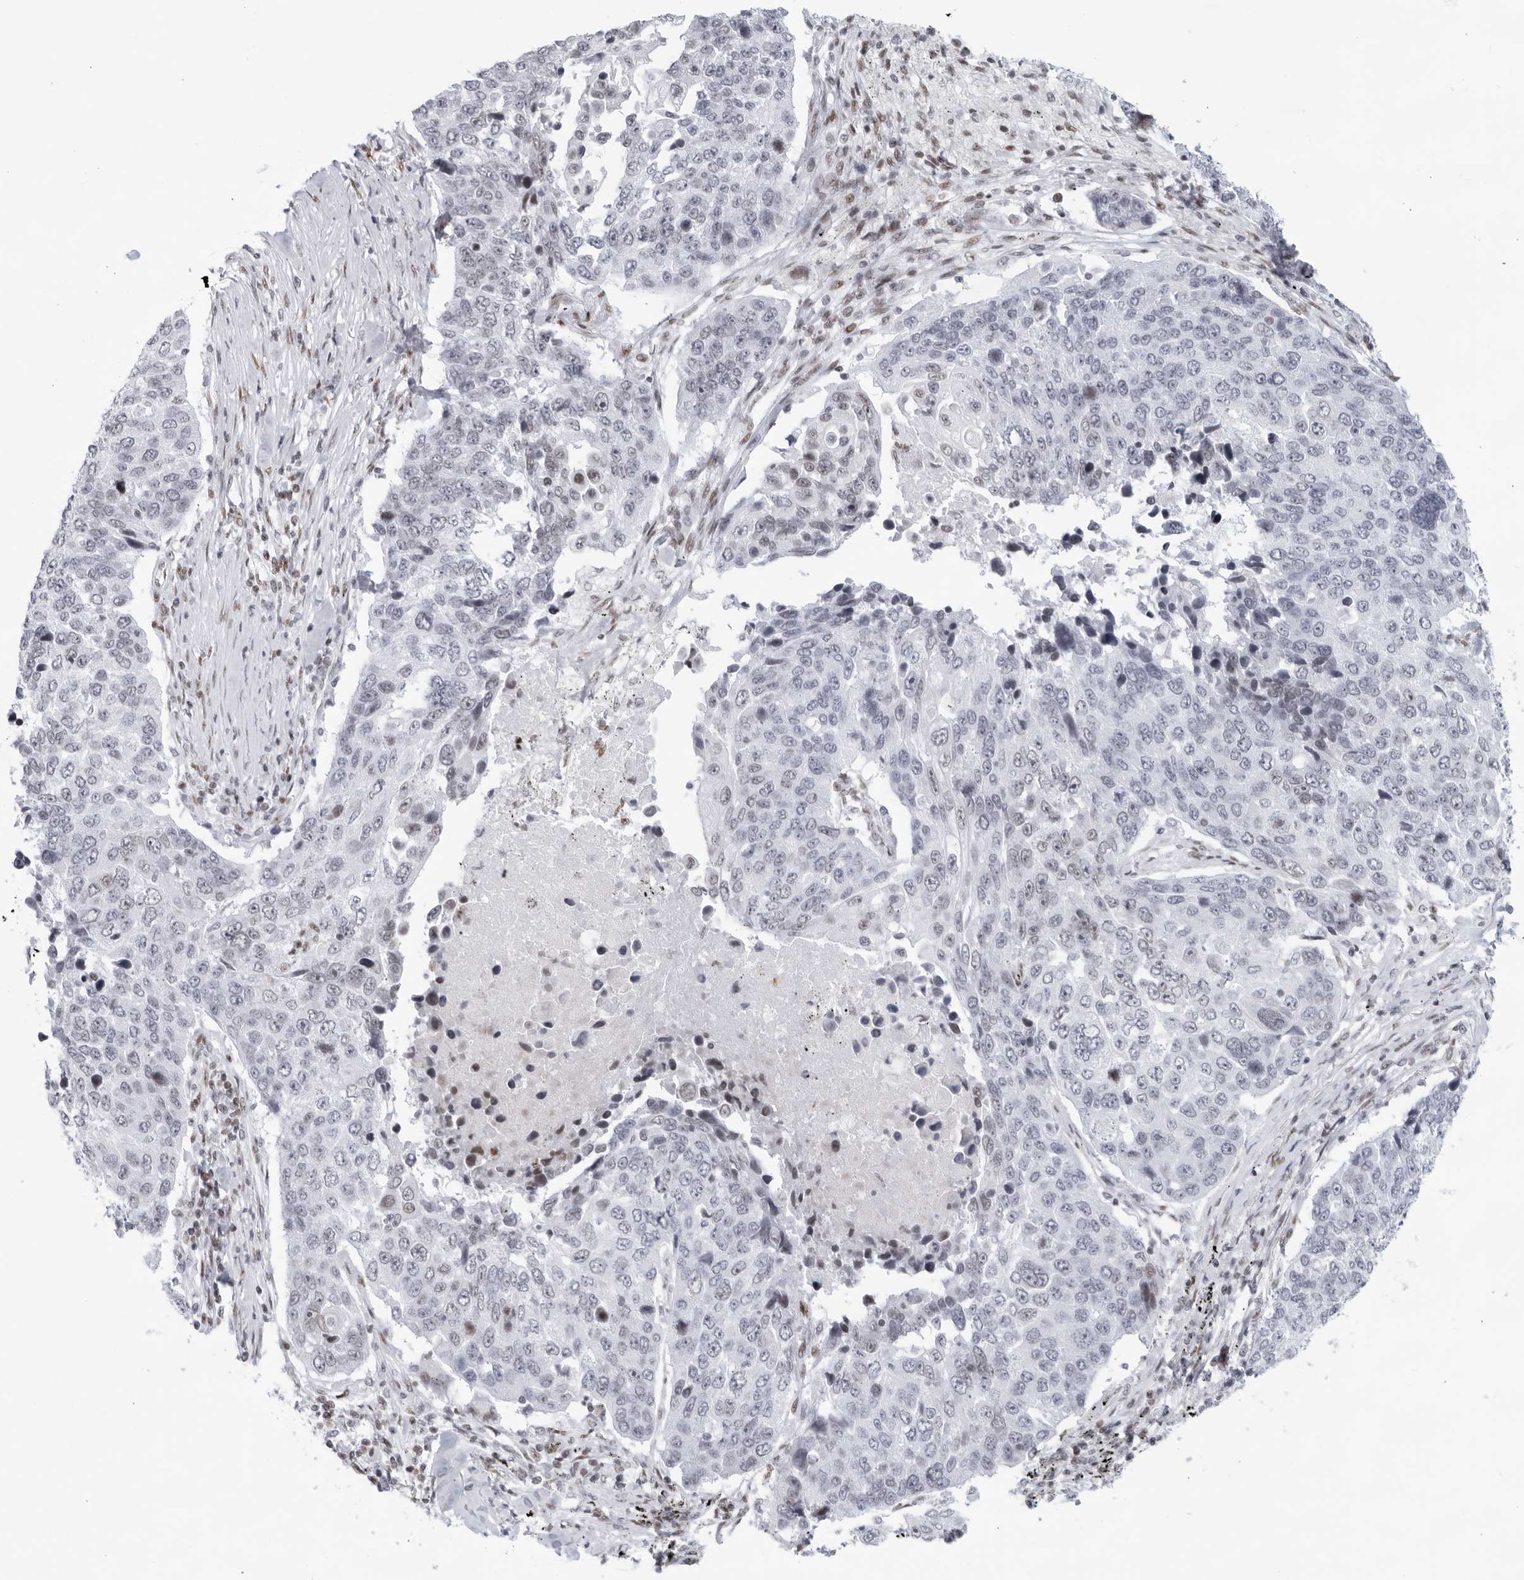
{"staining": {"intensity": "negative", "quantity": "none", "location": "none"}, "tissue": "lung cancer", "cell_type": "Tumor cells", "image_type": "cancer", "snomed": [{"axis": "morphology", "description": "Squamous cell carcinoma, NOS"}, {"axis": "topography", "description": "Lung"}], "caption": "A photomicrograph of lung cancer (squamous cell carcinoma) stained for a protein shows no brown staining in tumor cells. Nuclei are stained in blue.", "gene": "HP1BP3", "patient": {"sex": "male", "age": 66}}